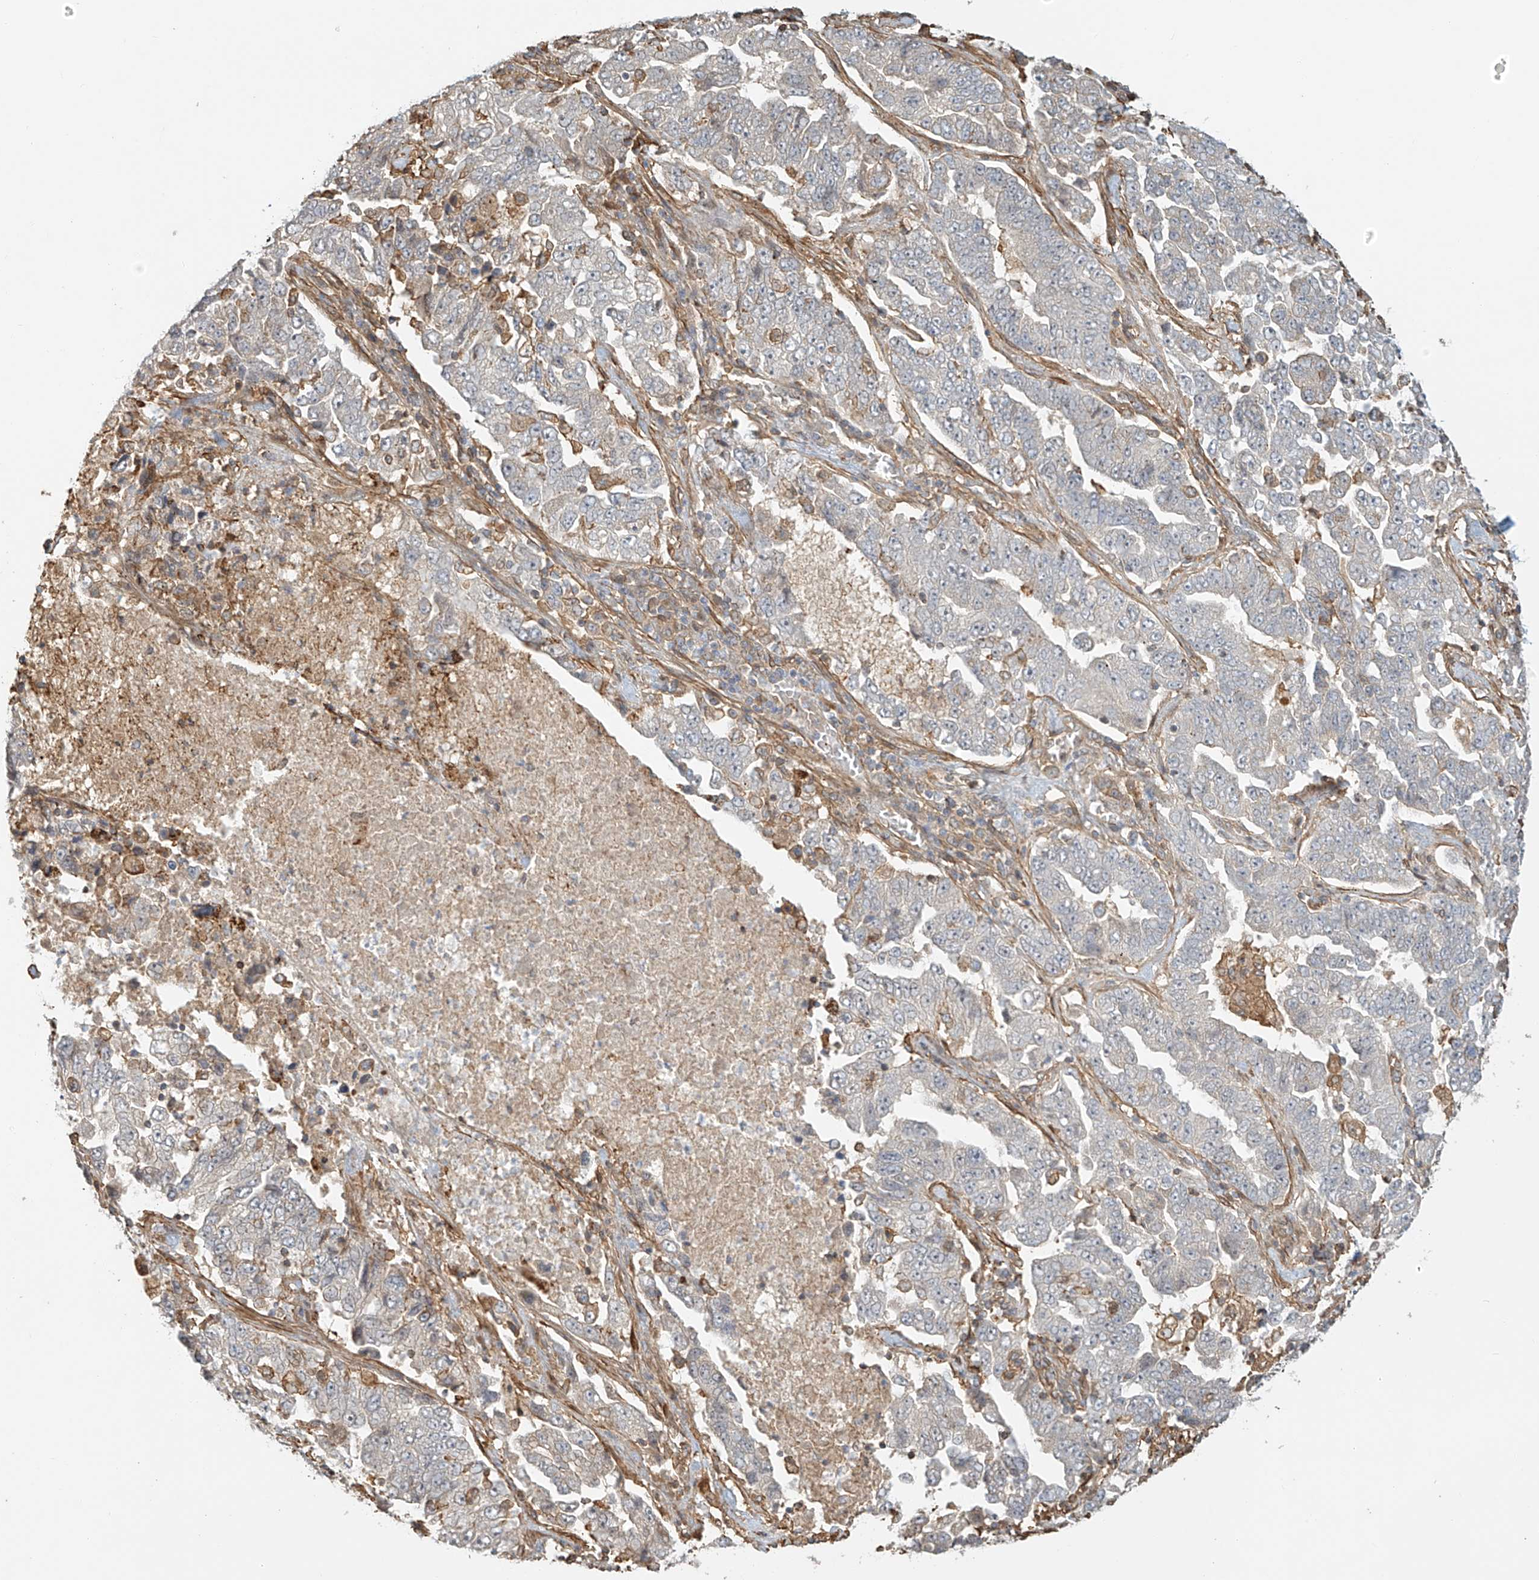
{"staining": {"intensity": "negative", "quantity": "none", "location": "none"}, "tissue": "lung cancer", "cell_type": "Tumor cells", "image_type": "cancer", "snomed": [{"axis": "morphology", "description": "Adenocarcinoma, NOS"}, {"axis": "topography", "description": "Lung"}], "caption": "There is no significant positivity in tumor cells of adenocarcinoma (lung).", "gene": "CSMD3", "patient": {"sex": "female", "age": 51}}